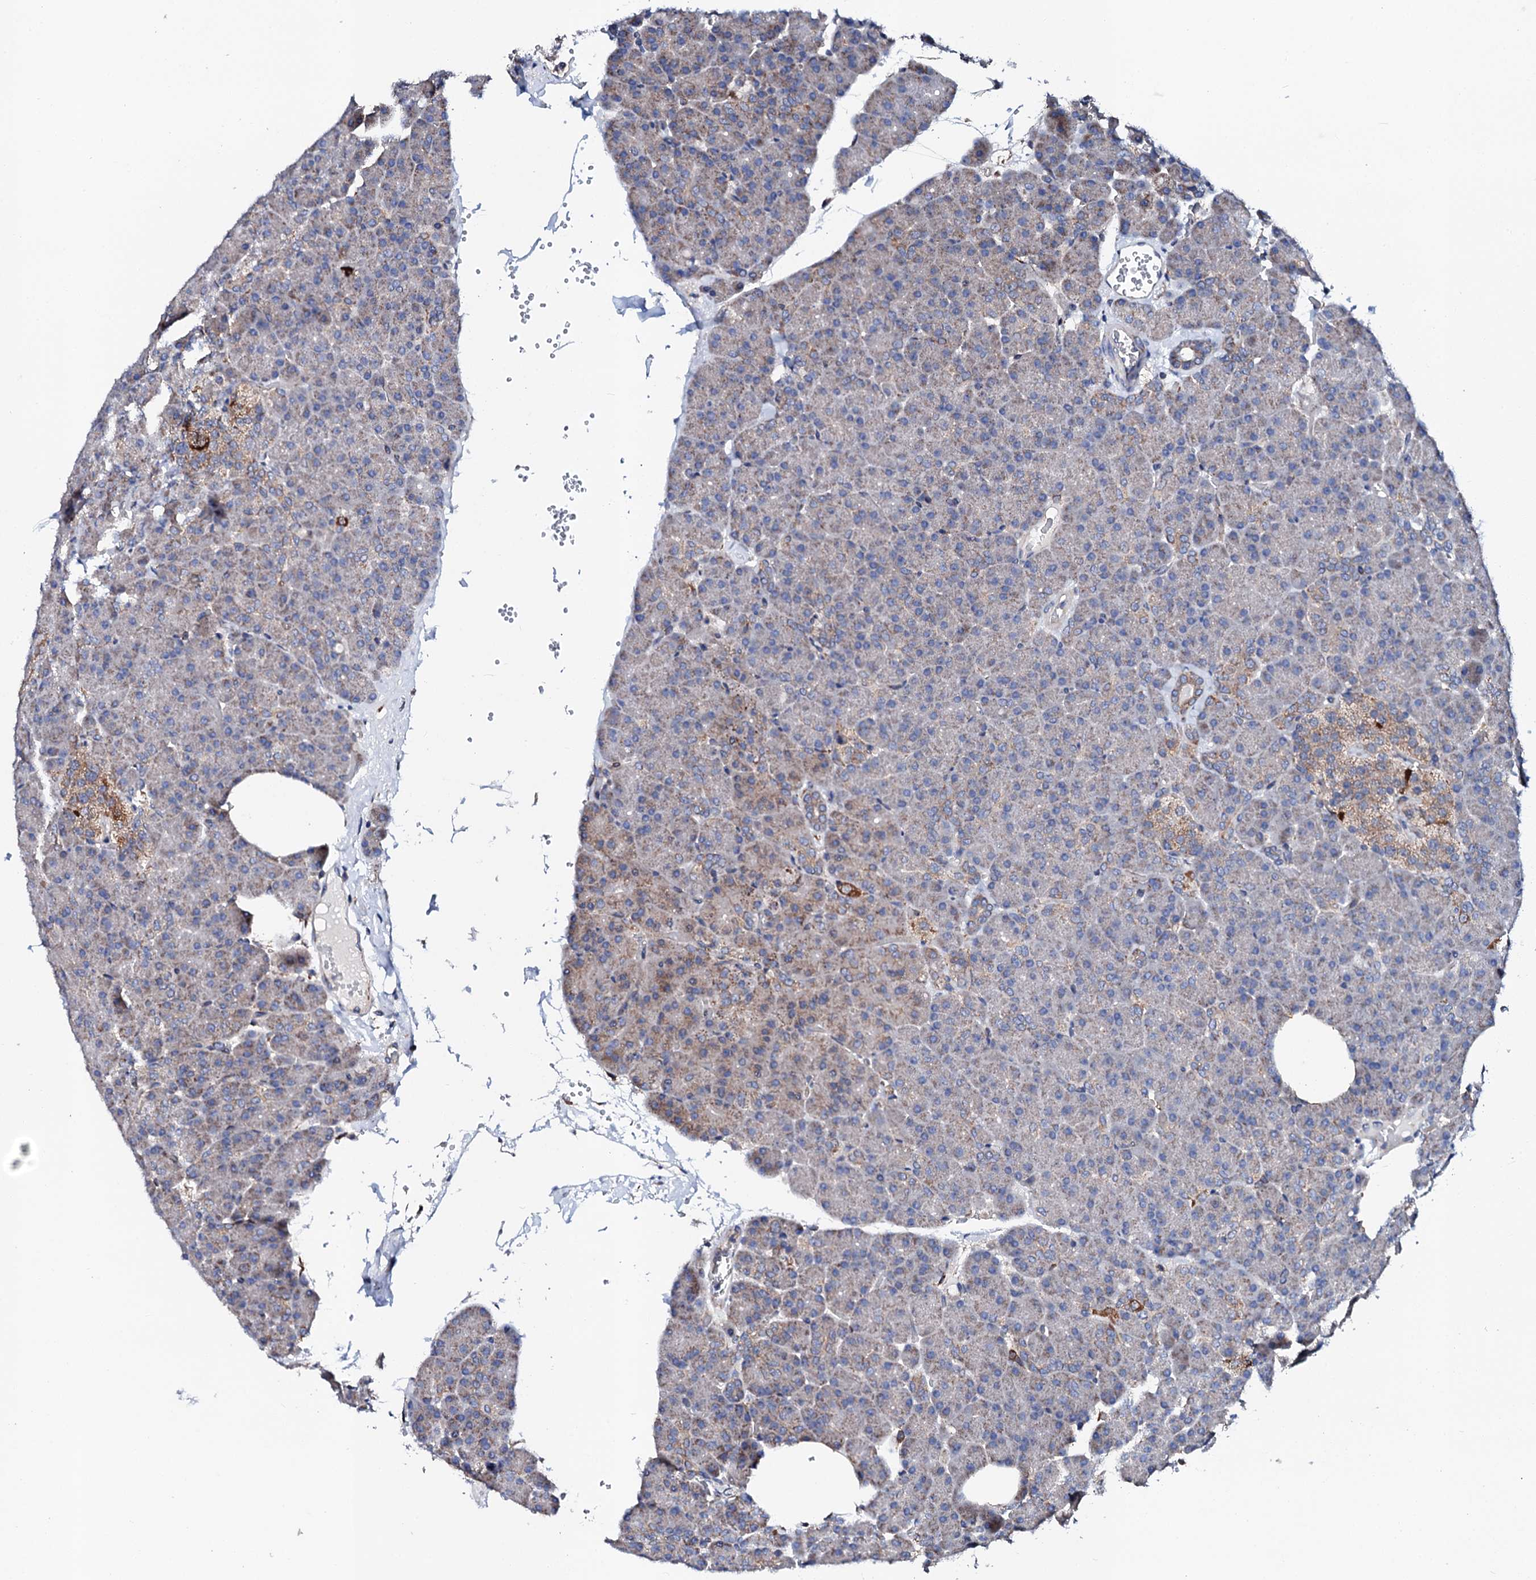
{"staining": {"intensity": "moderate", "quantity": "25%-75%", "location": "cytoplasmic/membranous"}, "tissue": "pancreas", "cell_type": "Exocrine glandular cells", "image_type": "normal", "snomed": [{"axis": "morphology", "description": "Normal tissue, NOS"}, {"axis": "morphology", "description": "Carcinoid, malignant, NOS"}, {"axis": "topography", "description": "Pancreas"}], "caption": "DAB (3,3'-diaminobenzidine) immunohistochemical staining of normal human pancreas shows moderate cytoplasmic/membranous protein staining in about 25%-75% of exocrine glandular cells.", "gene": "UBE3C", "patient": {"sex": "female", "age": 35}}